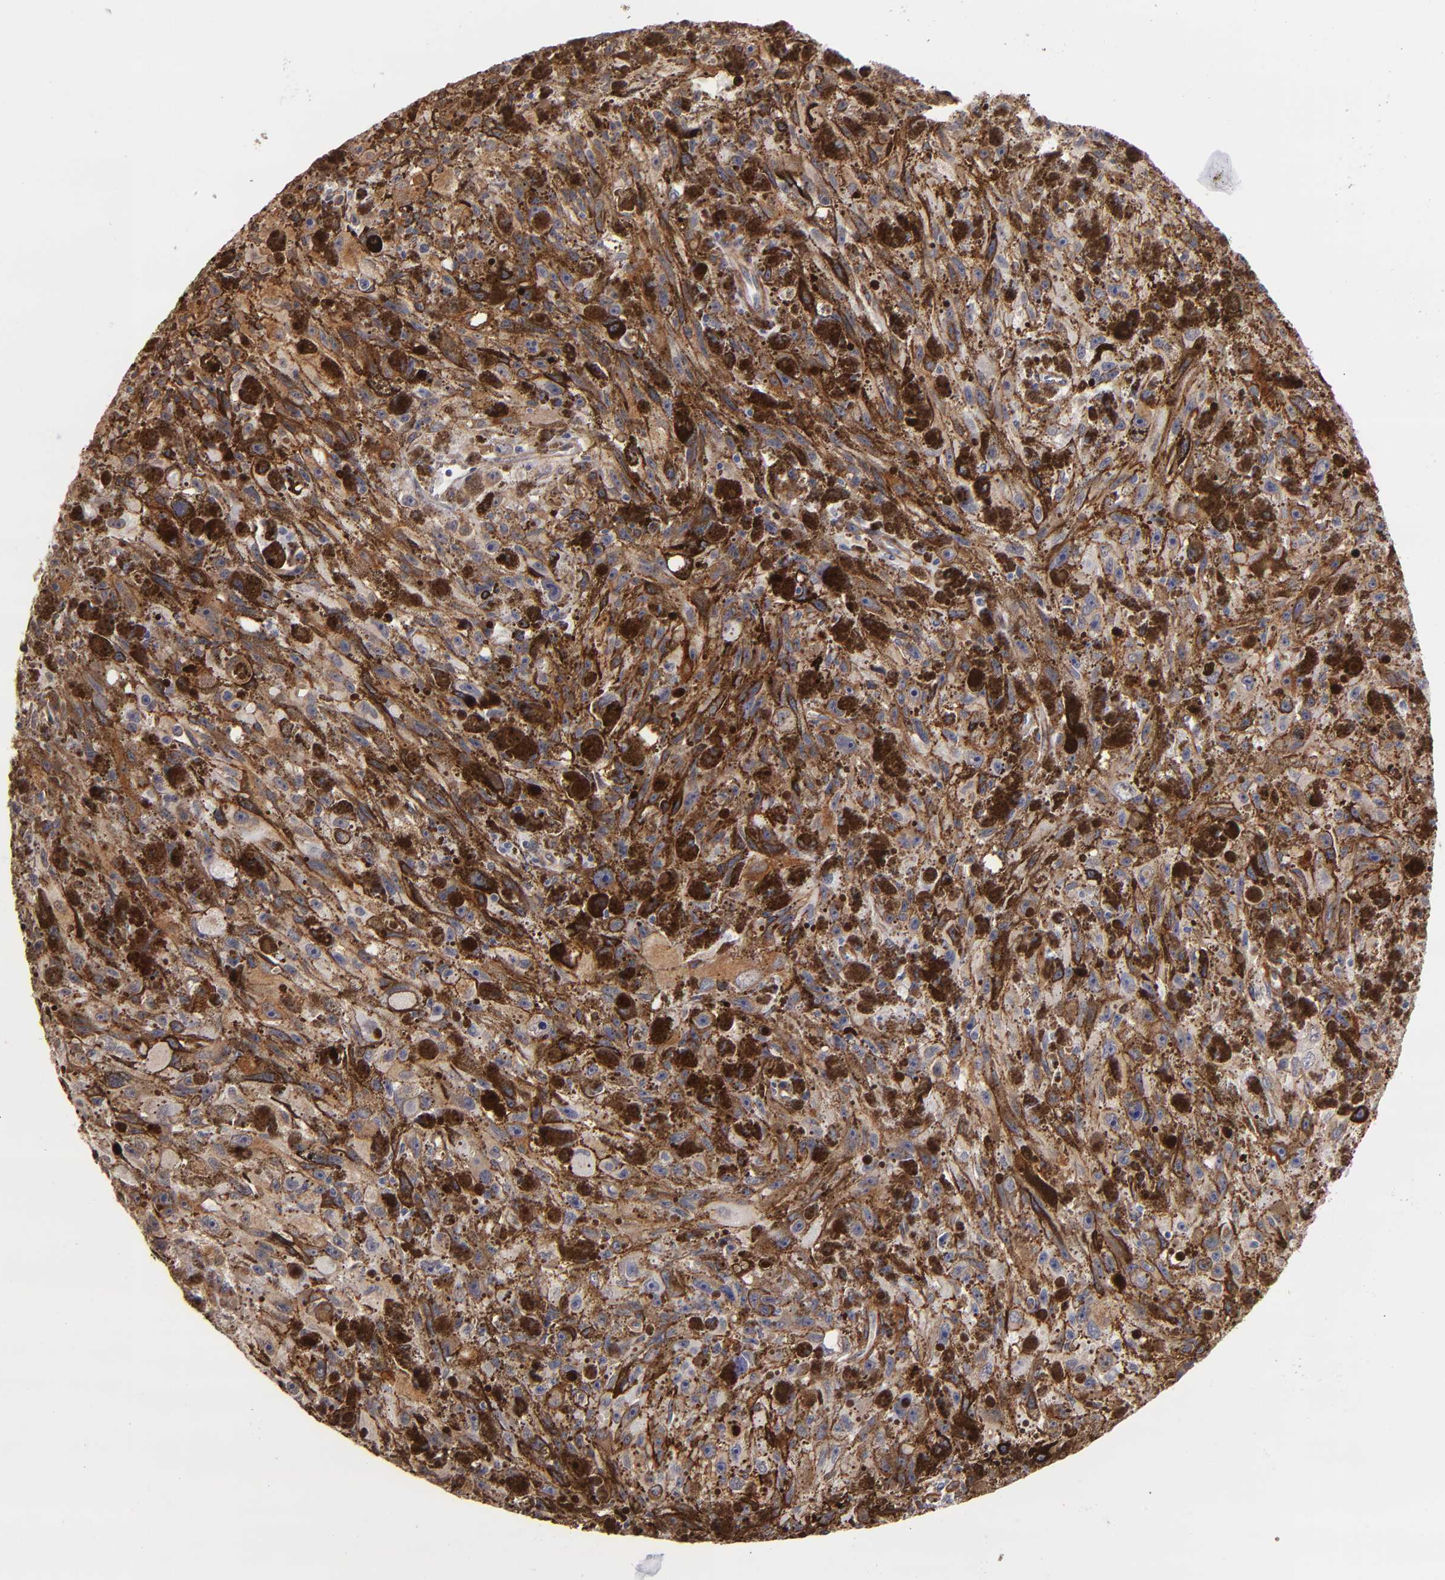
{"staining": {"intensity": "negative", "quantity": "none", "location": "none"}, "tissue": "melanoma", "cell_type": "Tumor cells", "image_type": "cancer", "snomed": [{"axis": "morphology", "description": "Malignant melanoma, NOS"}, {"axis": "topography", "description": "Skin"}], "caption": "Micrograph shows no significant protein expression in tumor cells of melanoma.", "gene": "LAMC1", "patient": {"sex": "female", "age": 104}}